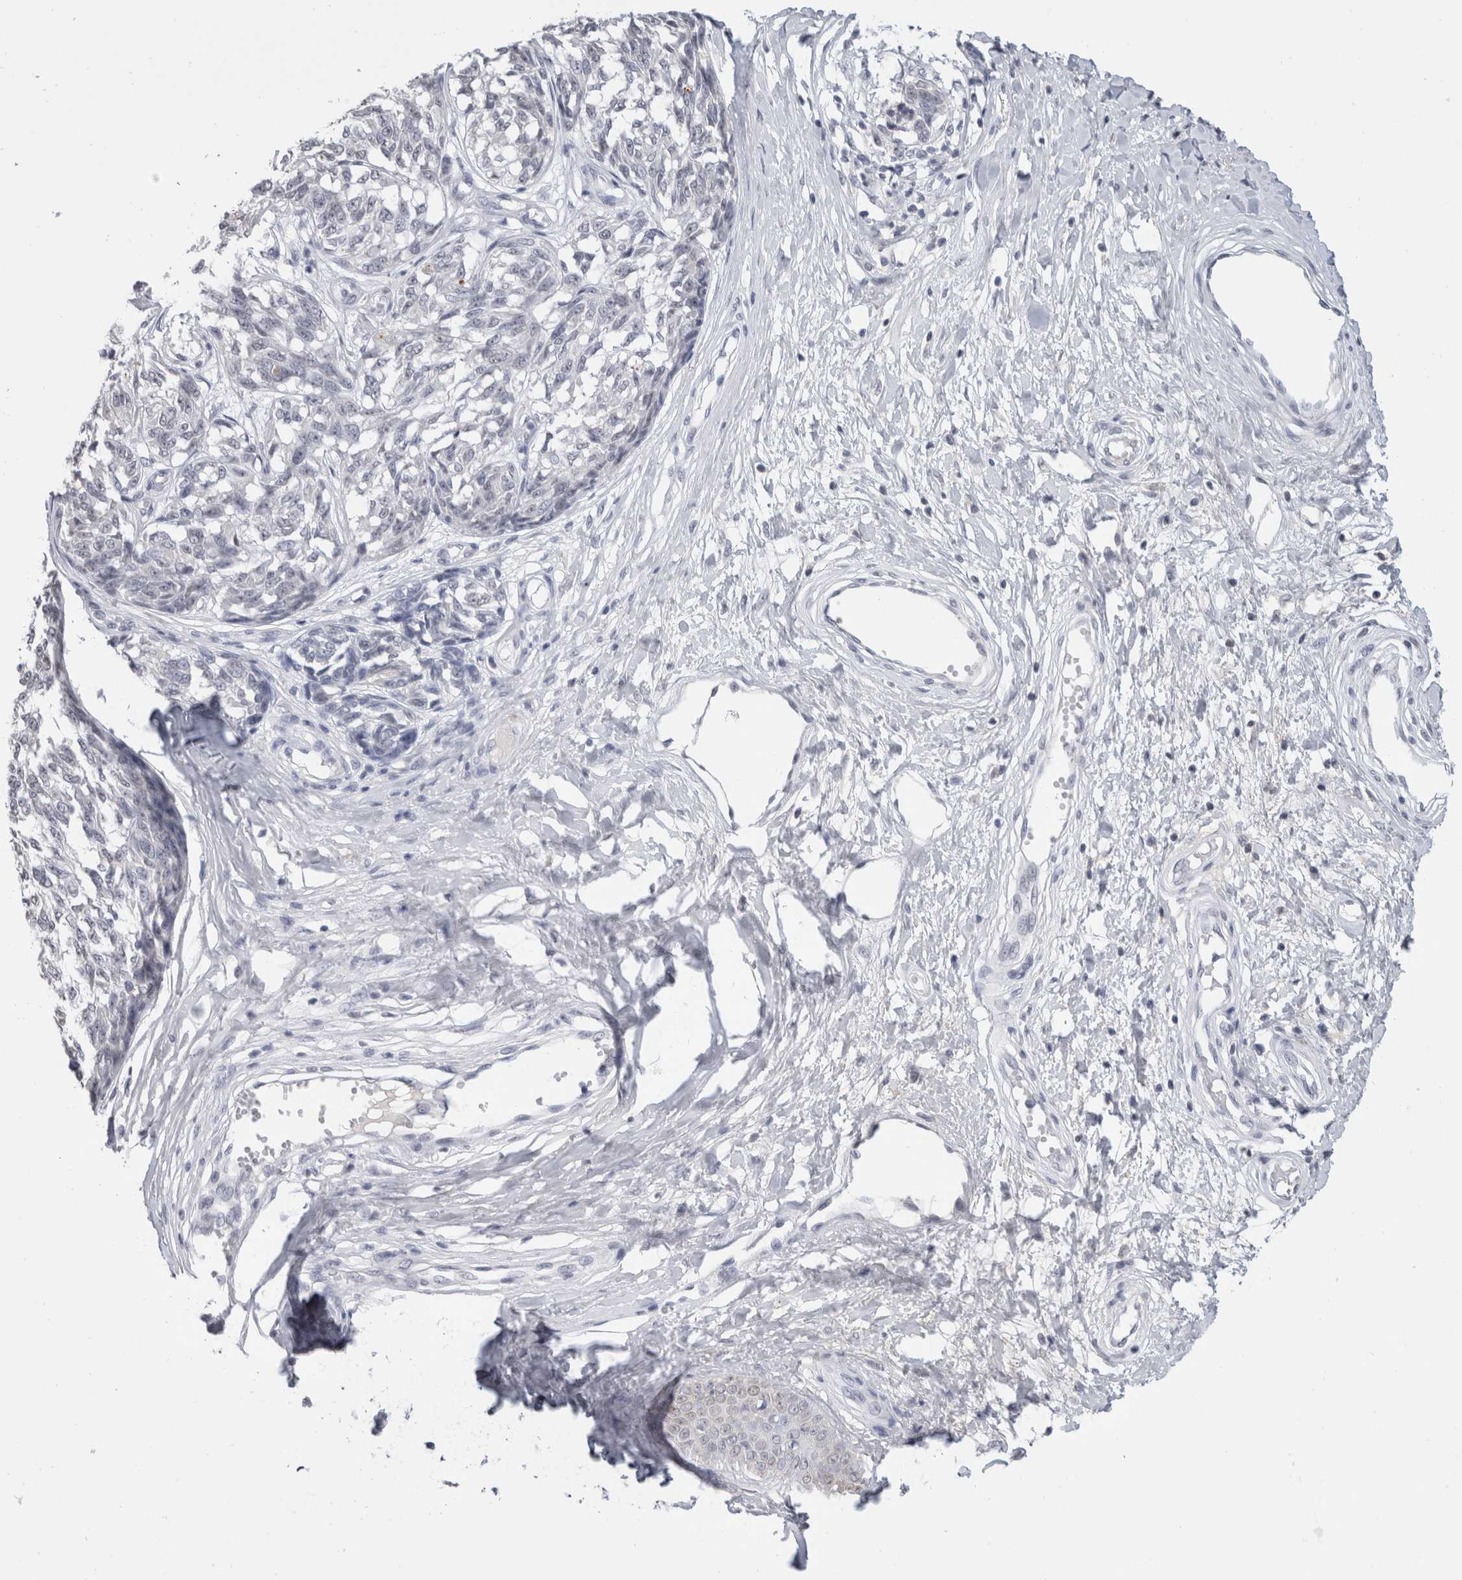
{"staining": {"intensity": "negative", "quantity": "none", "location": "none"}, "tissue": "melanoma", "cell_type": "Tumor cells", "image_type": "cancer", "snomed": [{"axis": "morphology", "description": "Malignant melanoma, NOS"}, {"axis": "topography", "description": "Skin"}], "caption": "The immunohistochemistry micrograph has no significant positivity in tumor cells of melanoma tissue.", "gene": "CADM3", "patient": {"sex": "female", "age": 64}}